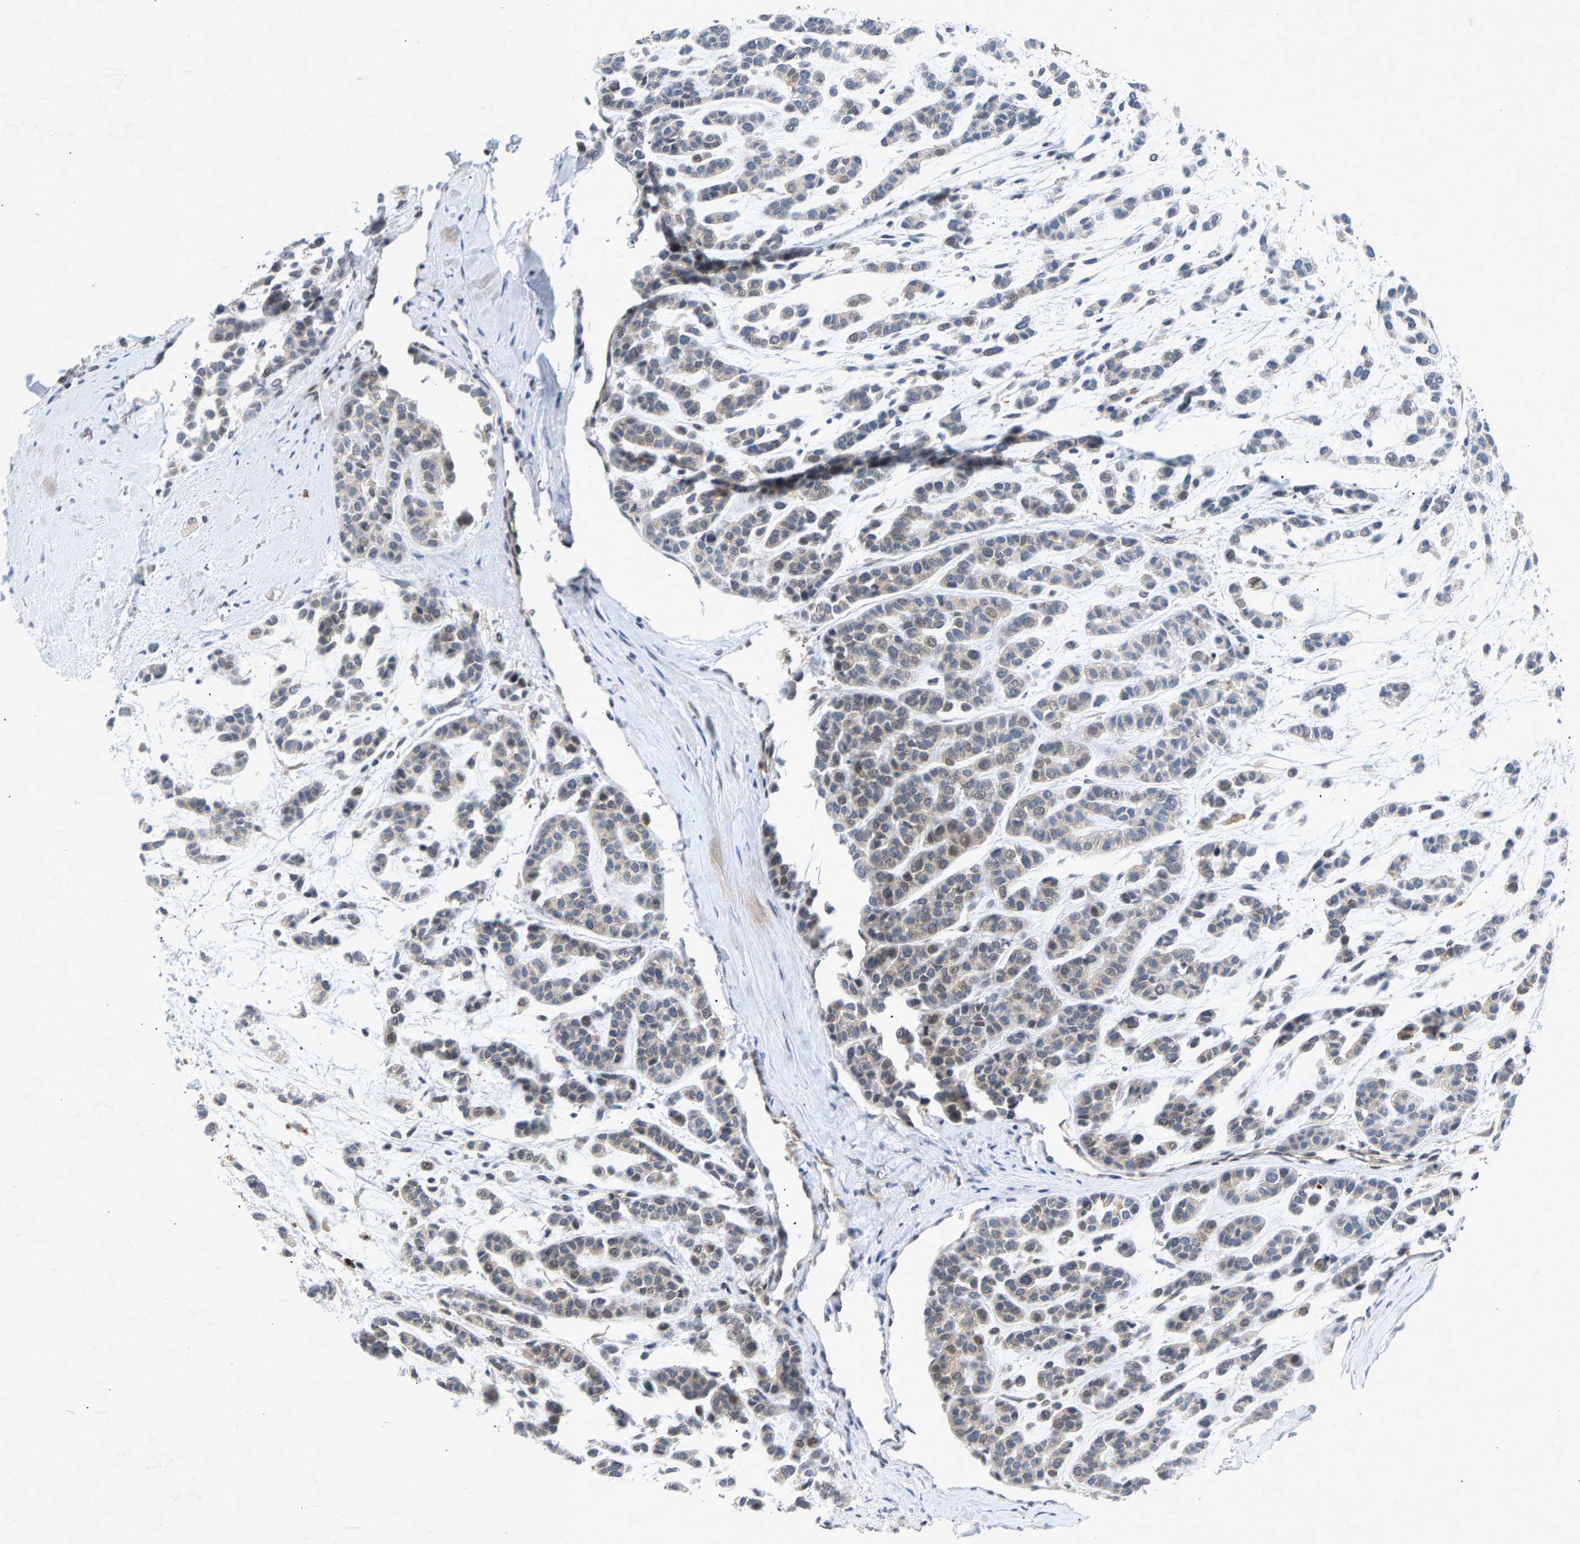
{"staining": {"intensity": "weak", "quantity": "25%-75%", "location": "cytoplasmic/membranous,nuclear"}, "tissue": "head and neck cancer", "cell_type": "Tumor cells", "image_type": "cancer", "snomed": [{"axis": "morphology", "description": "Adenocarcinoma, NOS"}, {"axis": "morphology", "description": "Adenoma, NOS"}, {"axis": "topography", "description": "Head-Neck"}], "caption": "A brown stain labels weak cytoplasmic/membranous and nuclear expression of a protein in adenocarcinoma (head and neck) tumor cells.", "gene": "ZPR1", "patient": {"sex": "female", "age": 55}}